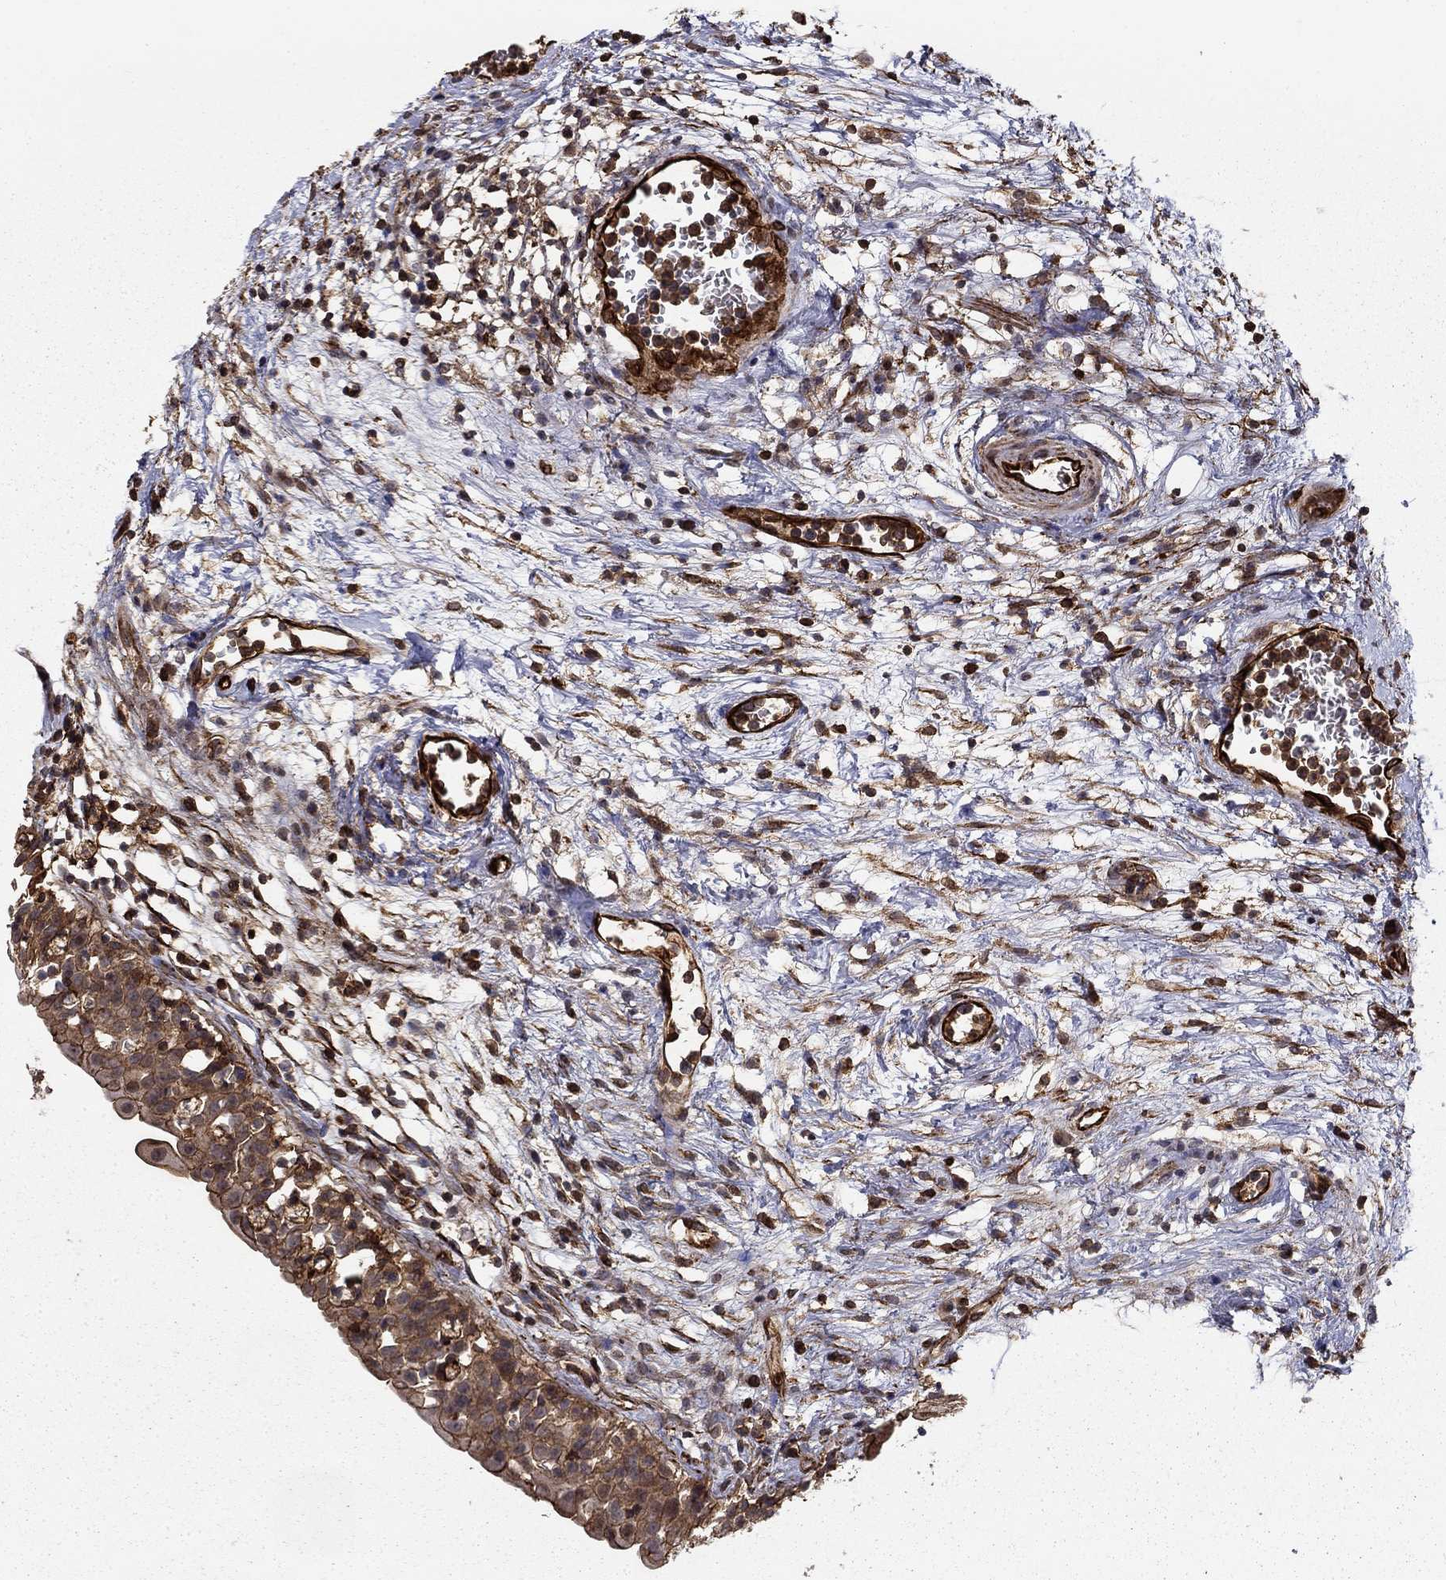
{"staining": {"intensity": "moderate", "quantity": ">75%", "location": "cytoplasmic/membranous"}, "tissue": "urinary bladder", "cell_type": "Urothelial cells", "image_type": "normal", "snomed": [{"axis": "morphology", "description": "Normal tissue, NOS"}, {"axis": "topography", "description": "Urinary bladder"}], "caption": "Urinary bladder stained for a protein (brown) shows moderate cytoplasmic/membranous positive expression in approximately >75% of urothelial cells.", "gene": "ADM", "patient": {"sex": "male", "age": 76}}